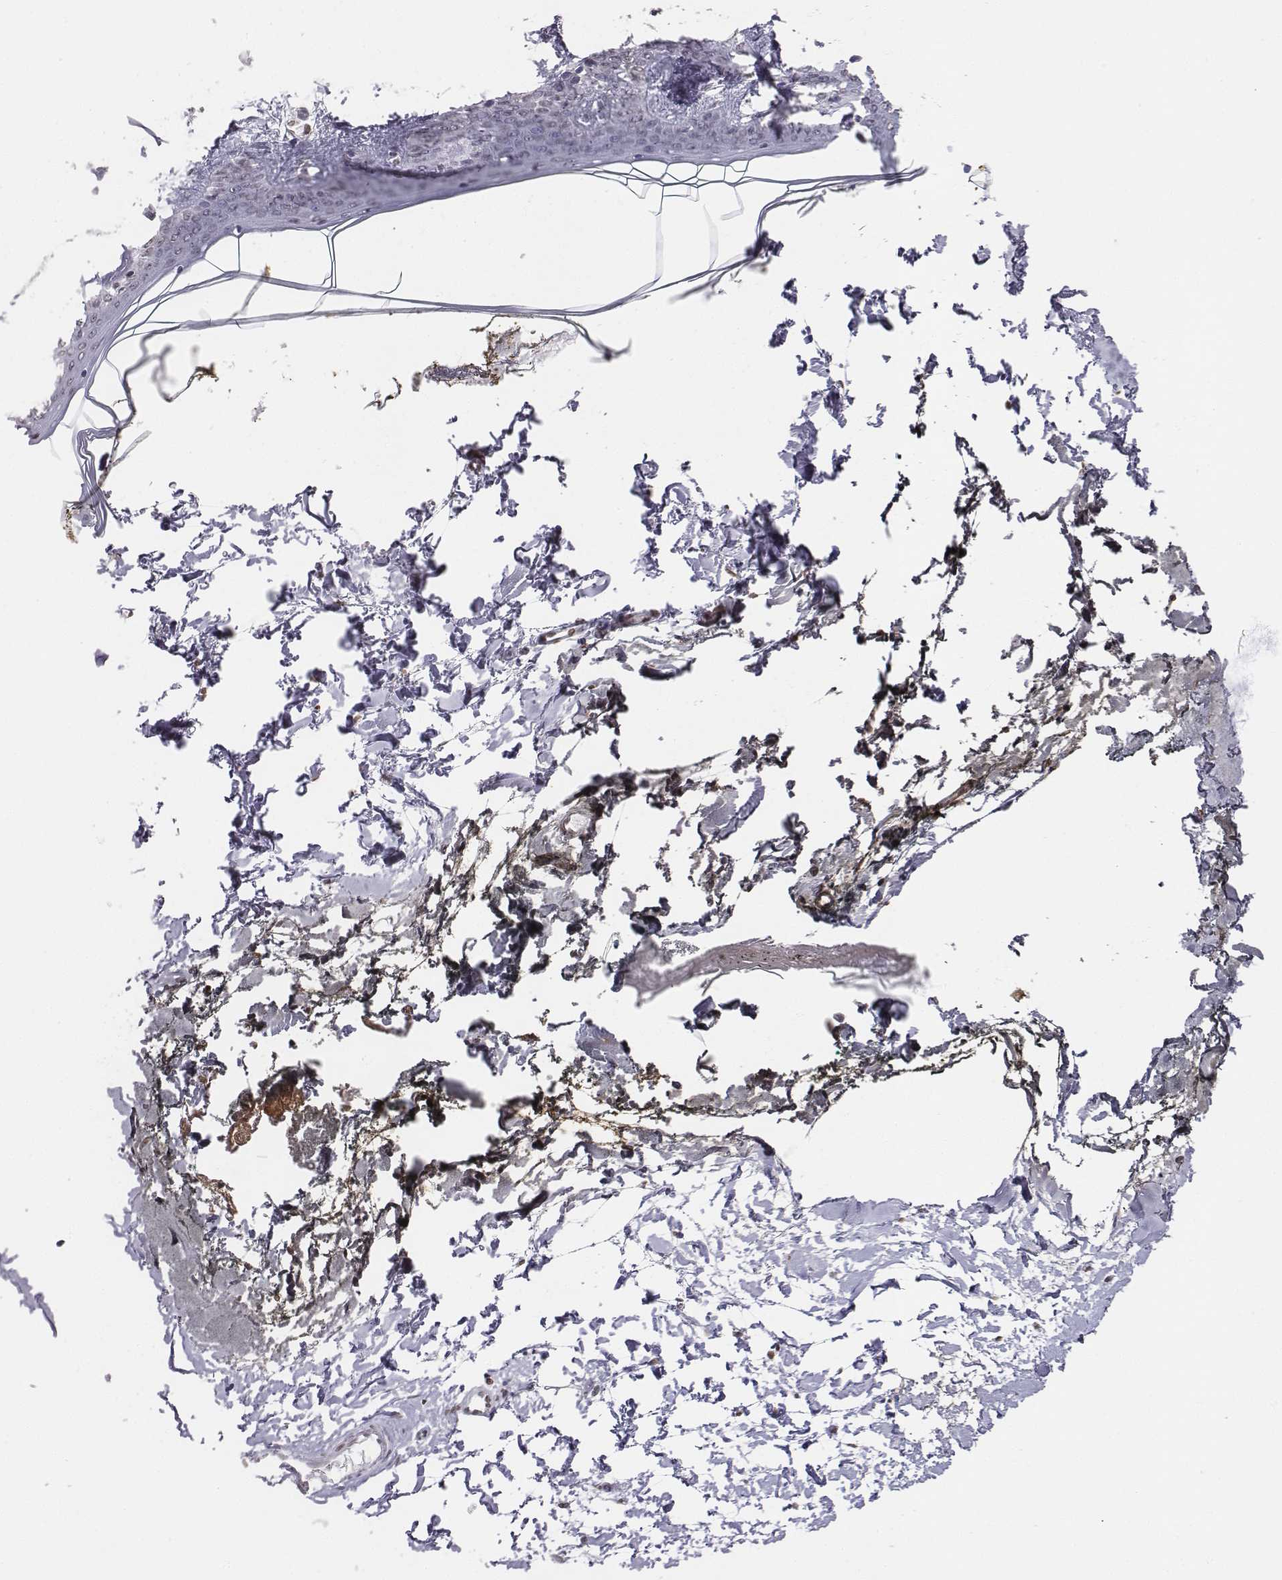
{"staining": {"intensity": "negative", "quantity": "none", "location": "none"}, "tissue": "skin", "cell_type": "Fibroblasts", "image_type": "normal", "snomed": [{"axis": "morphology", "description": "Normal tissue, NOS"}, {"axis": "topography", "description": "Skin"}], "caption": "Skin was stained to show a protein in brown. There is no significant positivity in fibroblasts. (Stains: DAB (3,3'-diaminobenzidine) immunohistochemistry with hematoxylin counter stain, Microscopy: brightfield microscopy at high magnification).", "gene": "BARHL1", "patient": {"sex": "female", "age": 34}}